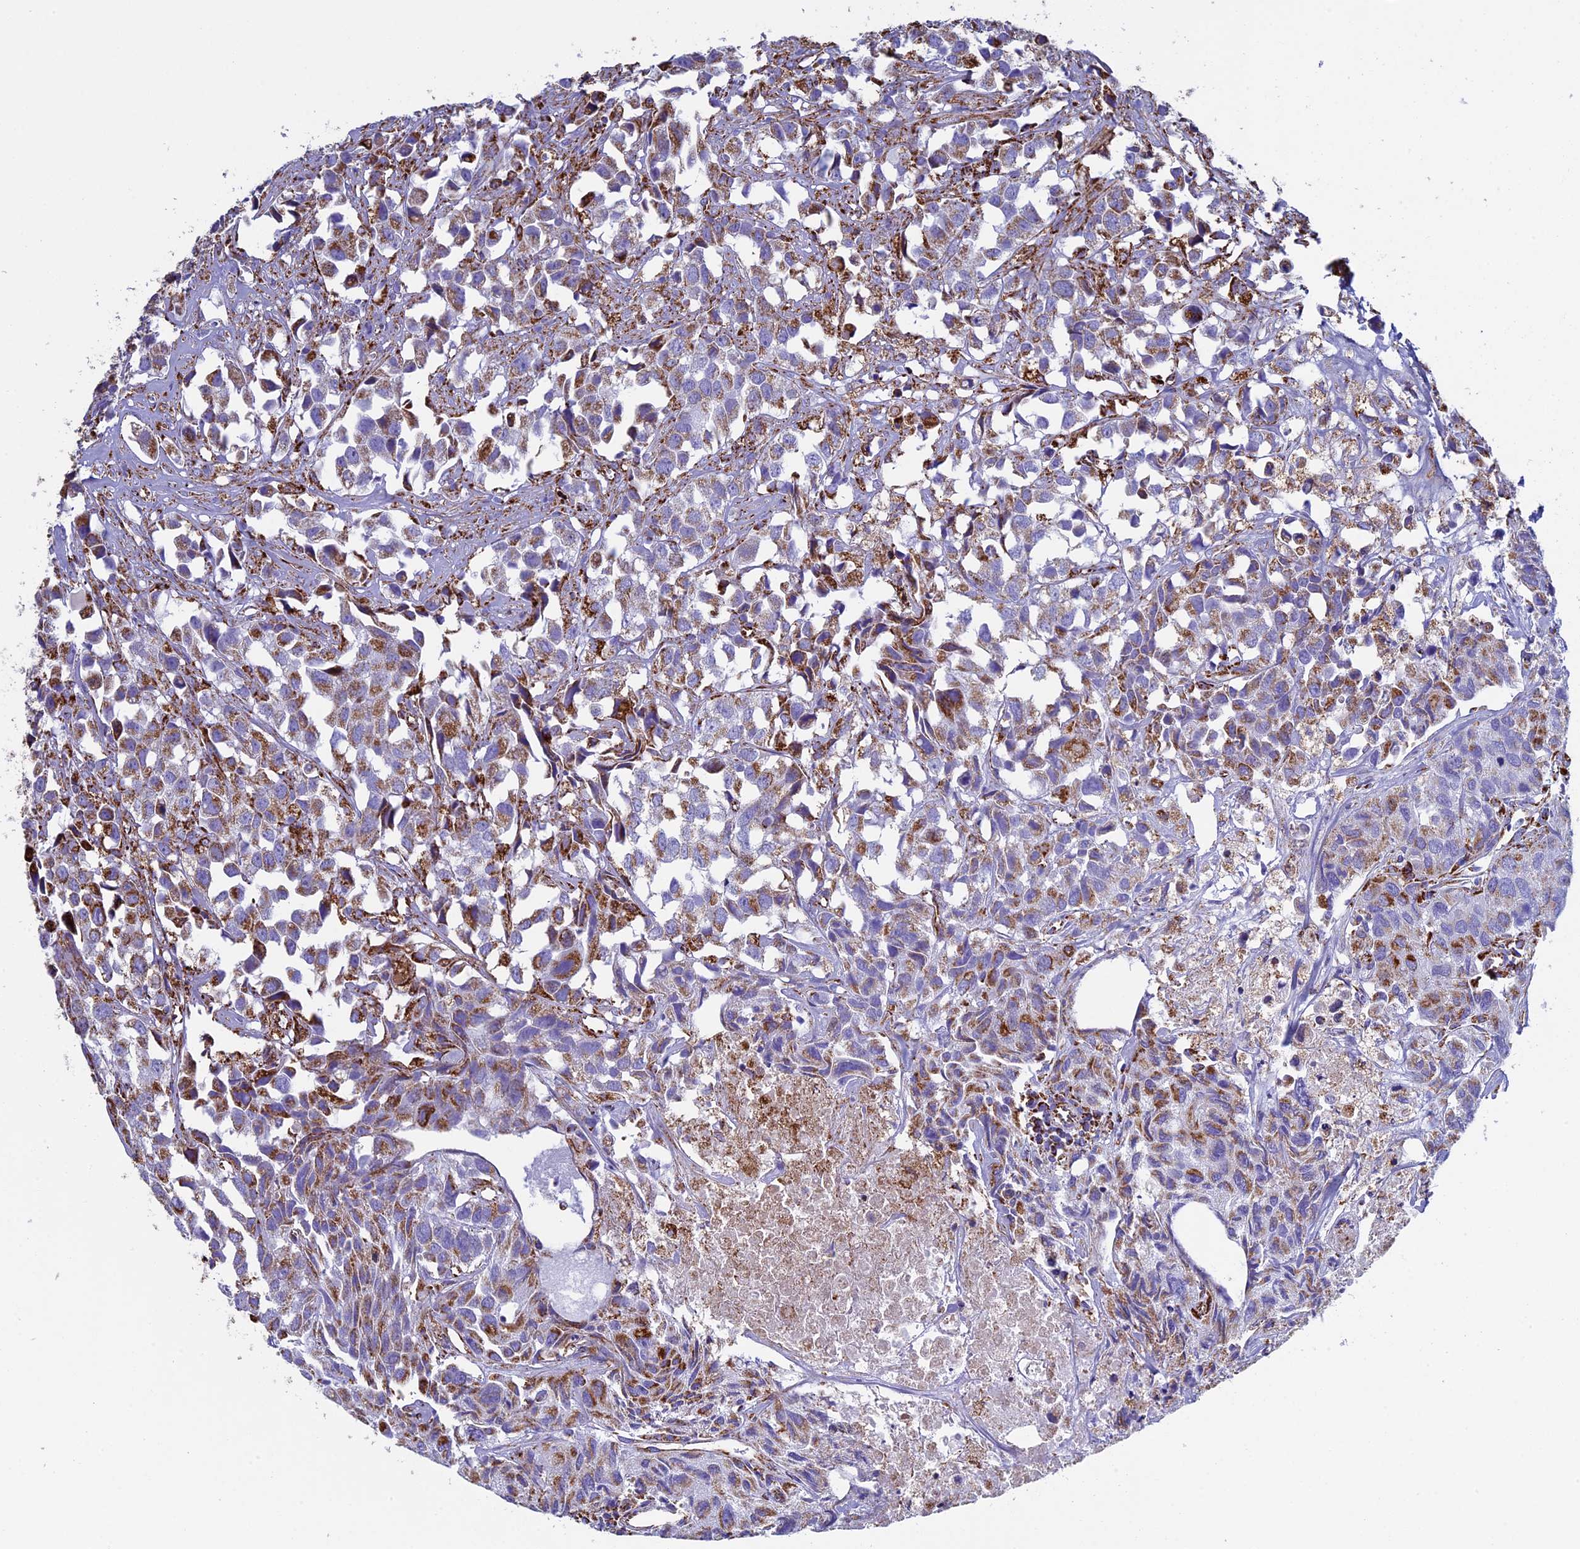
{"staining": {"intensity": "moderate", "quantity": ">75%", "location": "cytoplasmic/membranous"}, "tissue": "urothelial cancer", "cell_type": "Tumor cells", "image_type": "cancer", "snomed": [{"axis": "morphology", "description": "Urothelial carcinoma, High grade"}, {"axis": "topography", "description": "Urinary bladder"}], "caption": "This photomicrograph shows immunohistochemistry staining of human urothelial carcinoma (high-grade), with medium moderate cytoplasmic/membranous positivity in about >75% of tumor cells.", "gene": "UQCRFS1", "patient": {"sex": "female", "age": 75}}